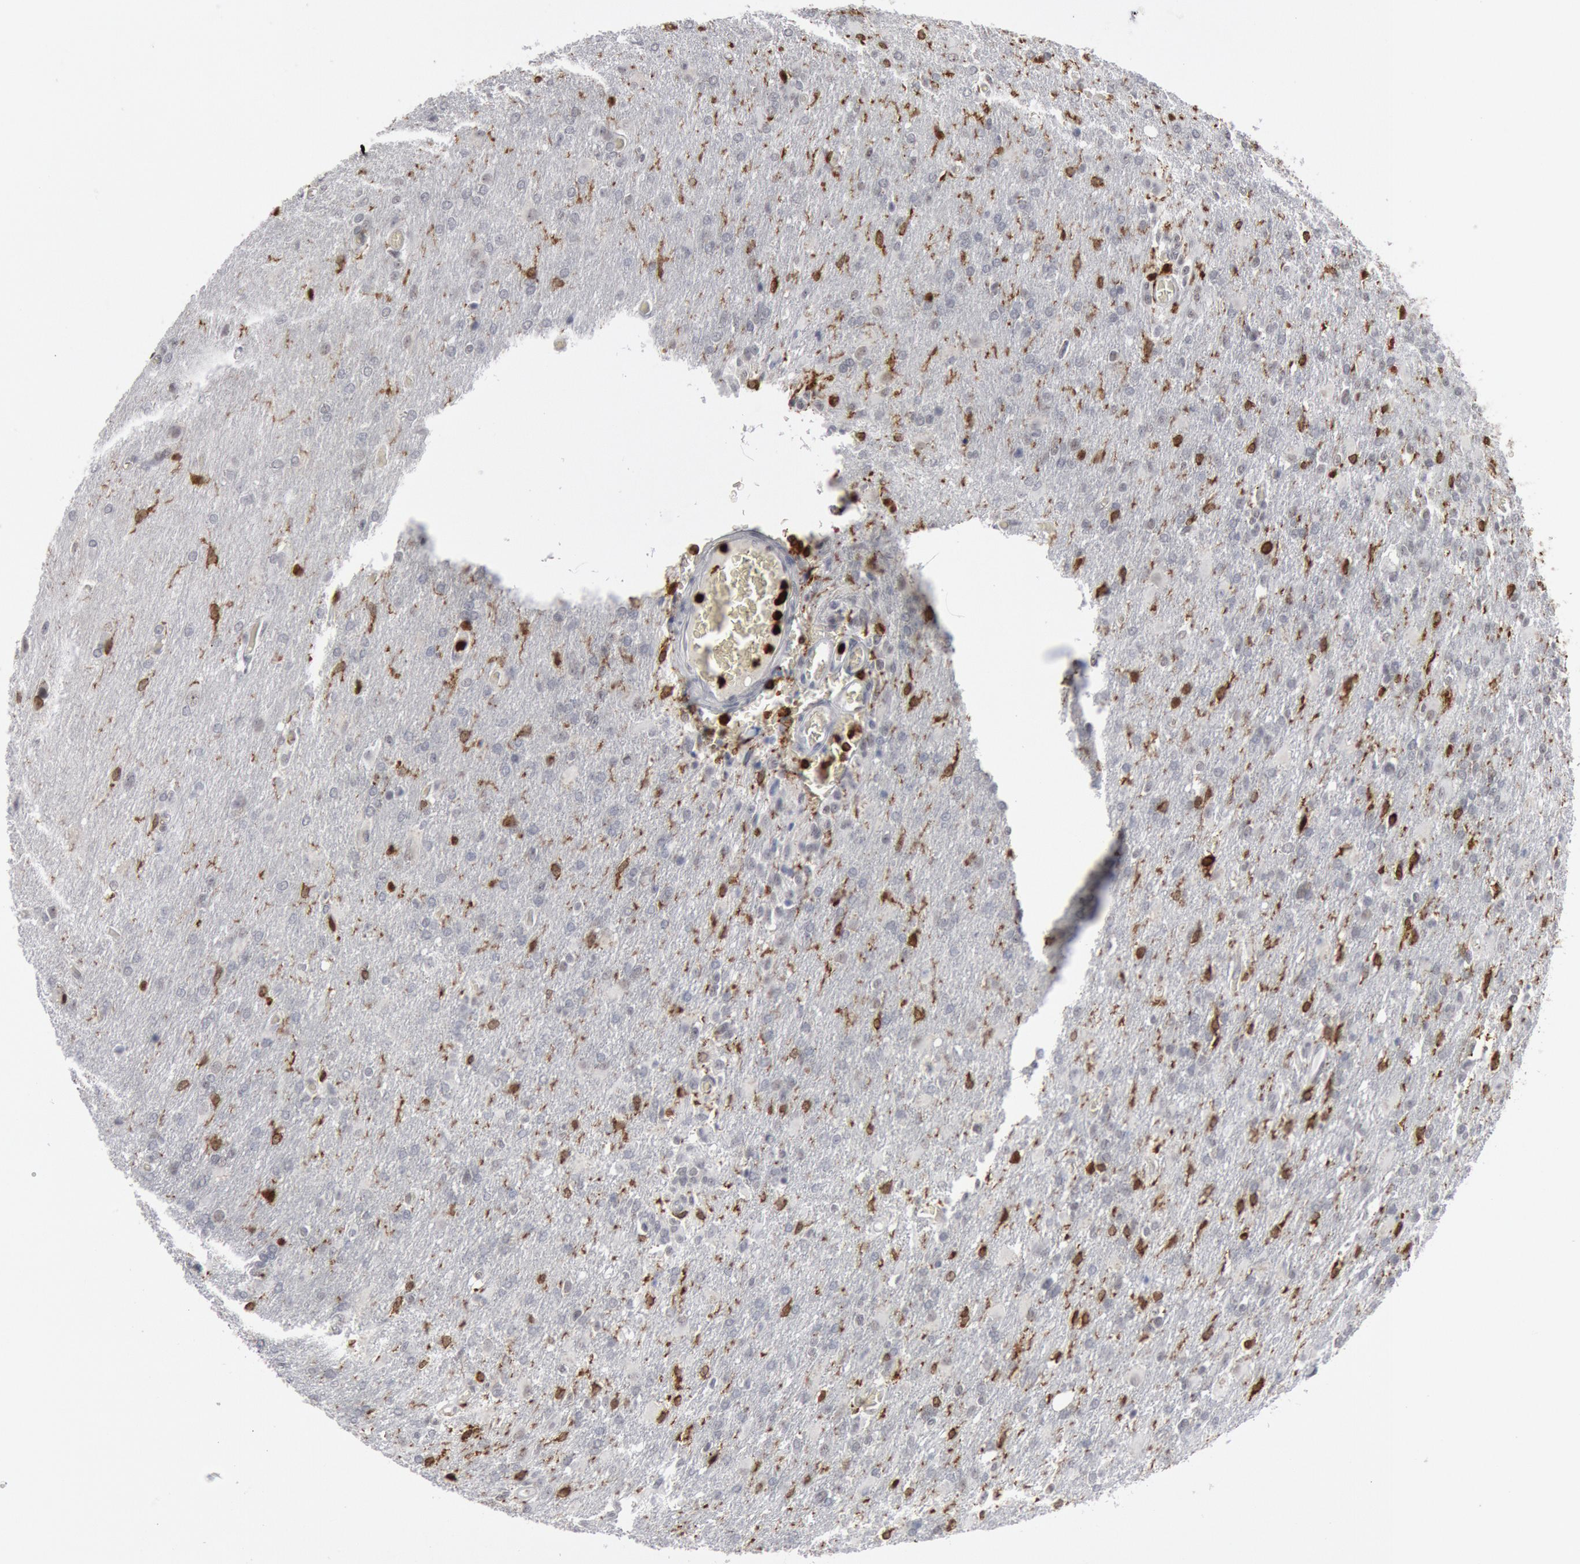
{"staining": {"intensity": "strong", "quantity": "<25%", "location": "nuclear"}, "tissue": "glioma", "cell_type": "Tumor cells", "image_type": "cancer", "snomed": [{"axis": "morphology", "description": "Glioma, malignant, High grade"}, {"axis": "topography", "description": "Brain"}], "caption": "Malignant glioma (high-grade) was stained to show a protein in brown. There is medium levels of strong nuclear staining in about <25% of tumor cells.", "gene": "PTPN6", "patient": {"sex": "male", "age": 68}}